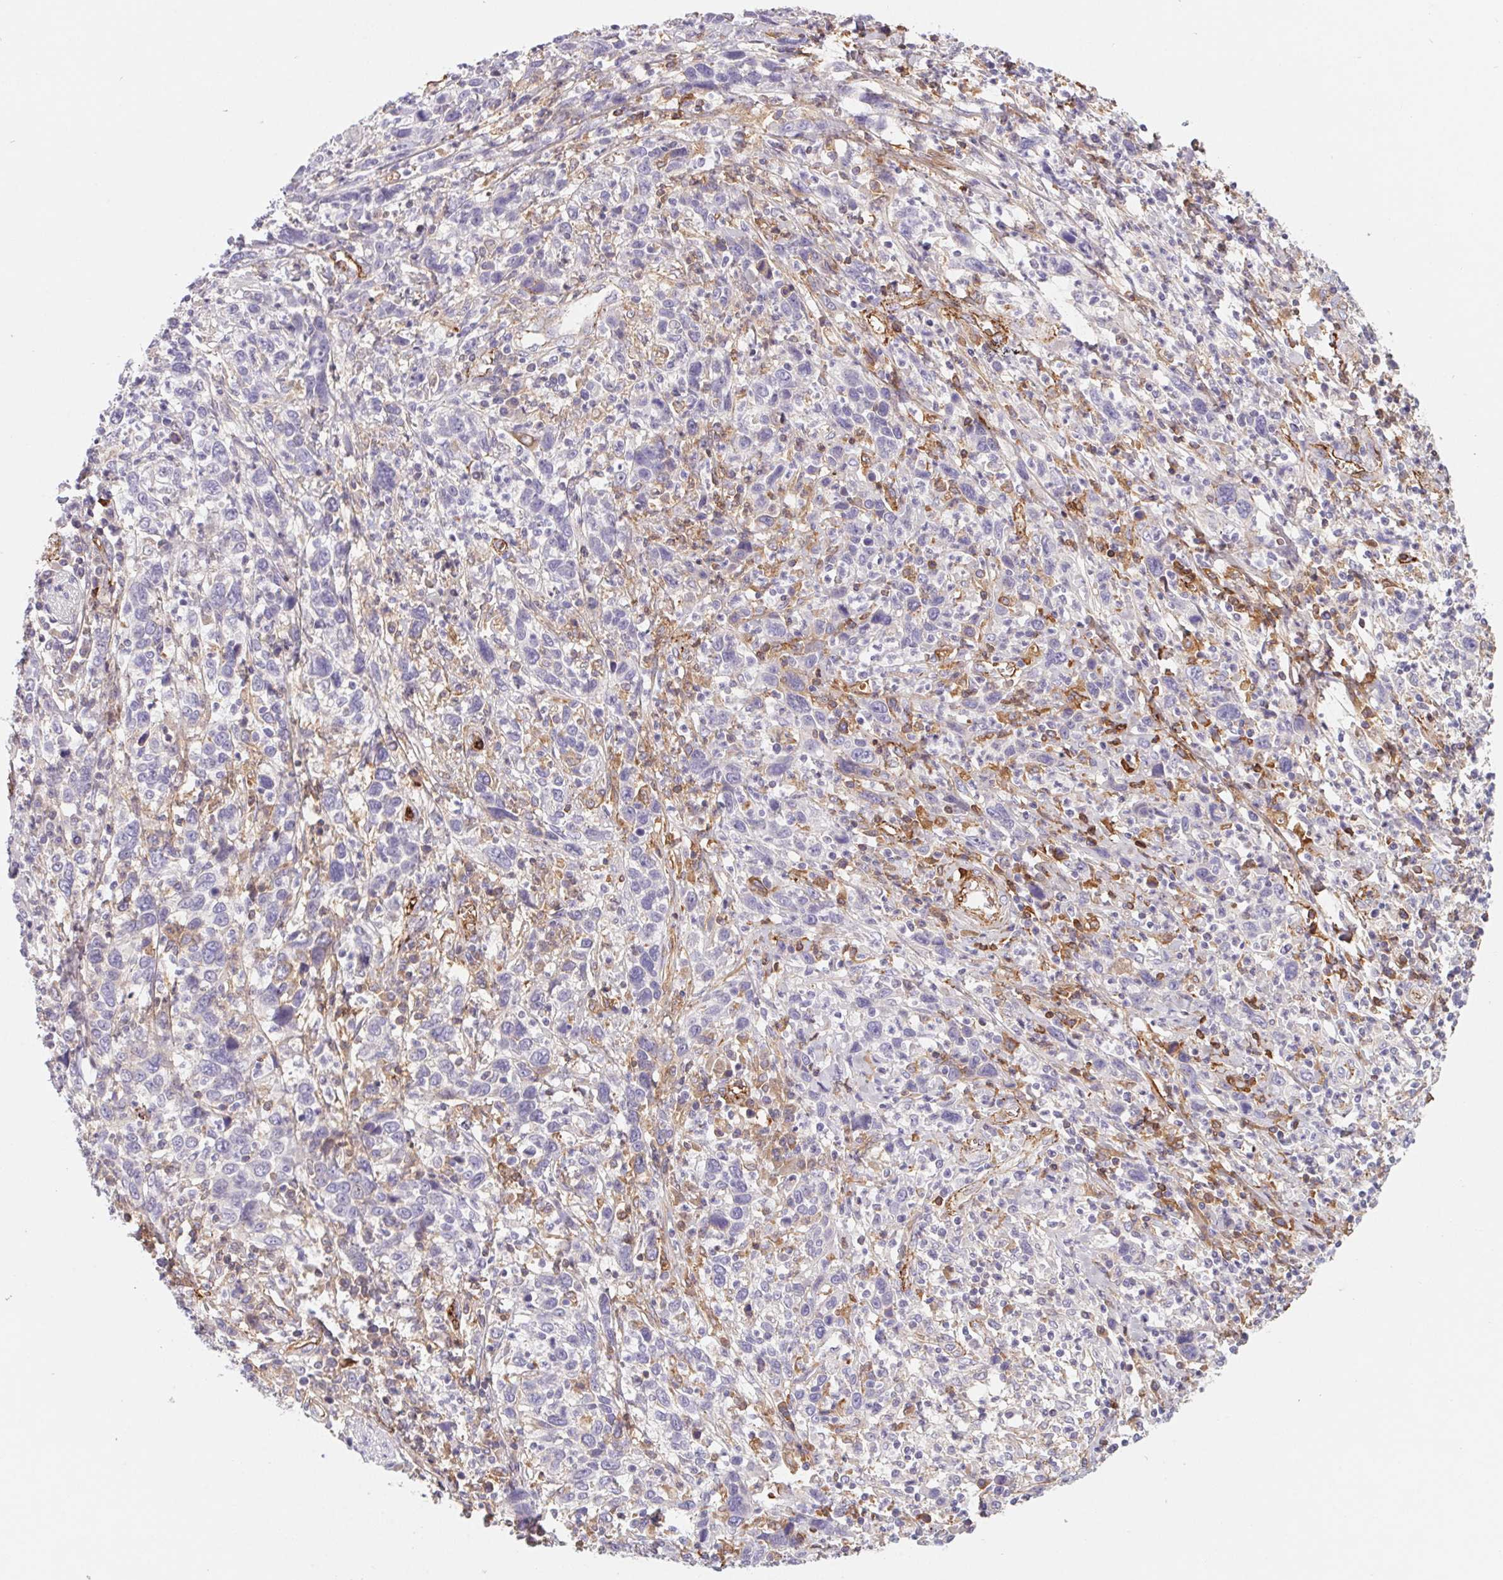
{"staining": {"intensity": "negative", "quantity": "none", "location": "none"}, "tissue": "cervical cancer", "cell_type": "Tumor cells", "image_type": "cancer", "snomed": [{"axis": "morphology", "description": "Squamous cell carcinoma, NOS"}, {"axis": "topography", "description": "Cervix"}], "caption": "A photomicrograph of human cervical cancer (squamous cell carcinoma) is negative for staining in tumor cells.", "gene": "LPA", "patient": {"sex": "female", "age": 46}}